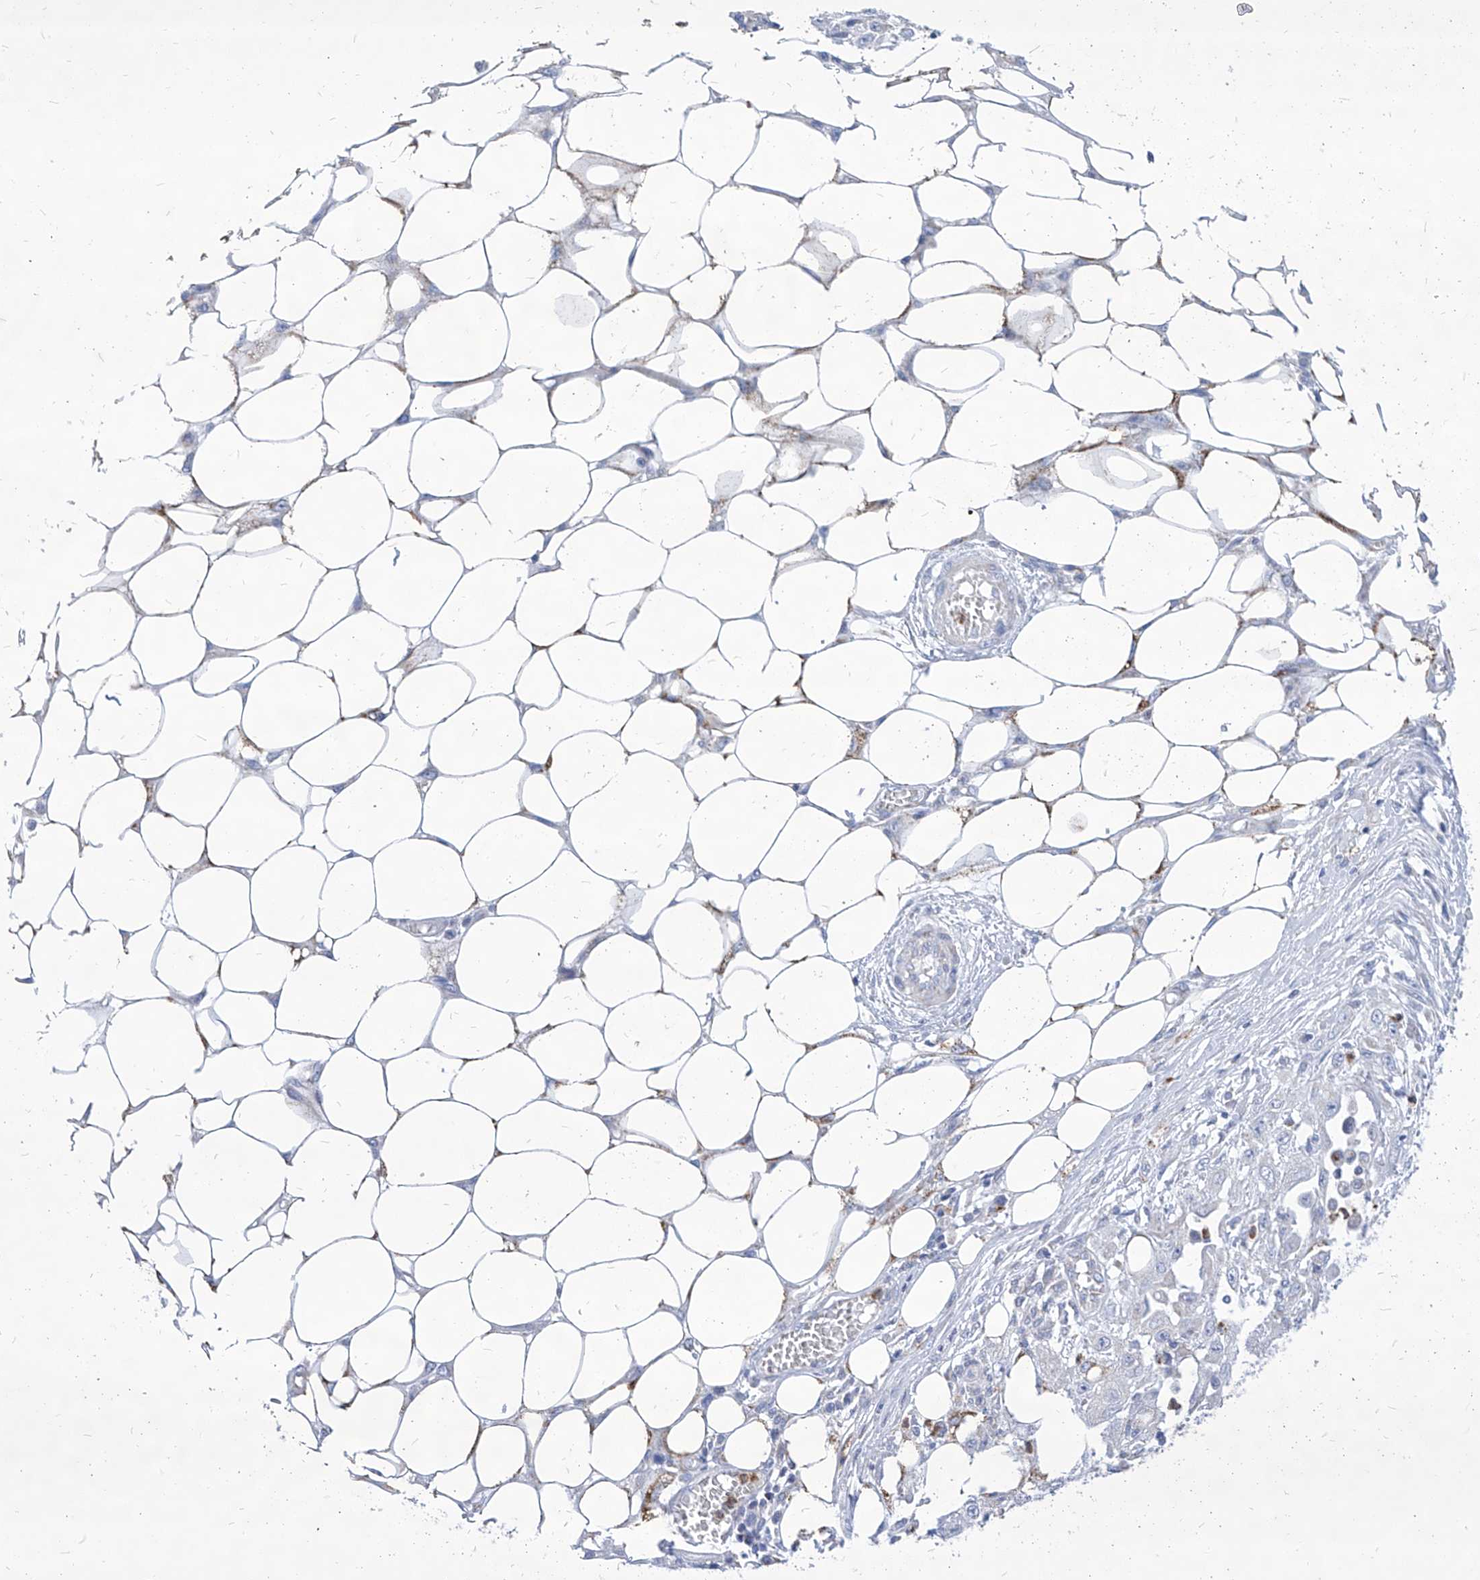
{"staining": {"intensity": "negative", "quantity": "none", "location": "none"}, "tissue": "skin cancer", "cell_type": "Tumor cells", "image_type": "cancer", "snomed": [{"axis": "morphology", "description": "Squamous cell carcinoma, NOS"}, {"axis": "morphology", "description": "Squamous cell carcinoma, metastatic, NOS"}, {"axis": "topography", "description": "Skin"}, {"axis": "topography", "description": "Lymph node"}], "caption": "A photomicrograph of squamous cell carcinoma (skin) stained for a protein demonstrates no brown staining in tumor cells.", "gene": "COQ3", "patient": {"sex": "male", "age": 75}}